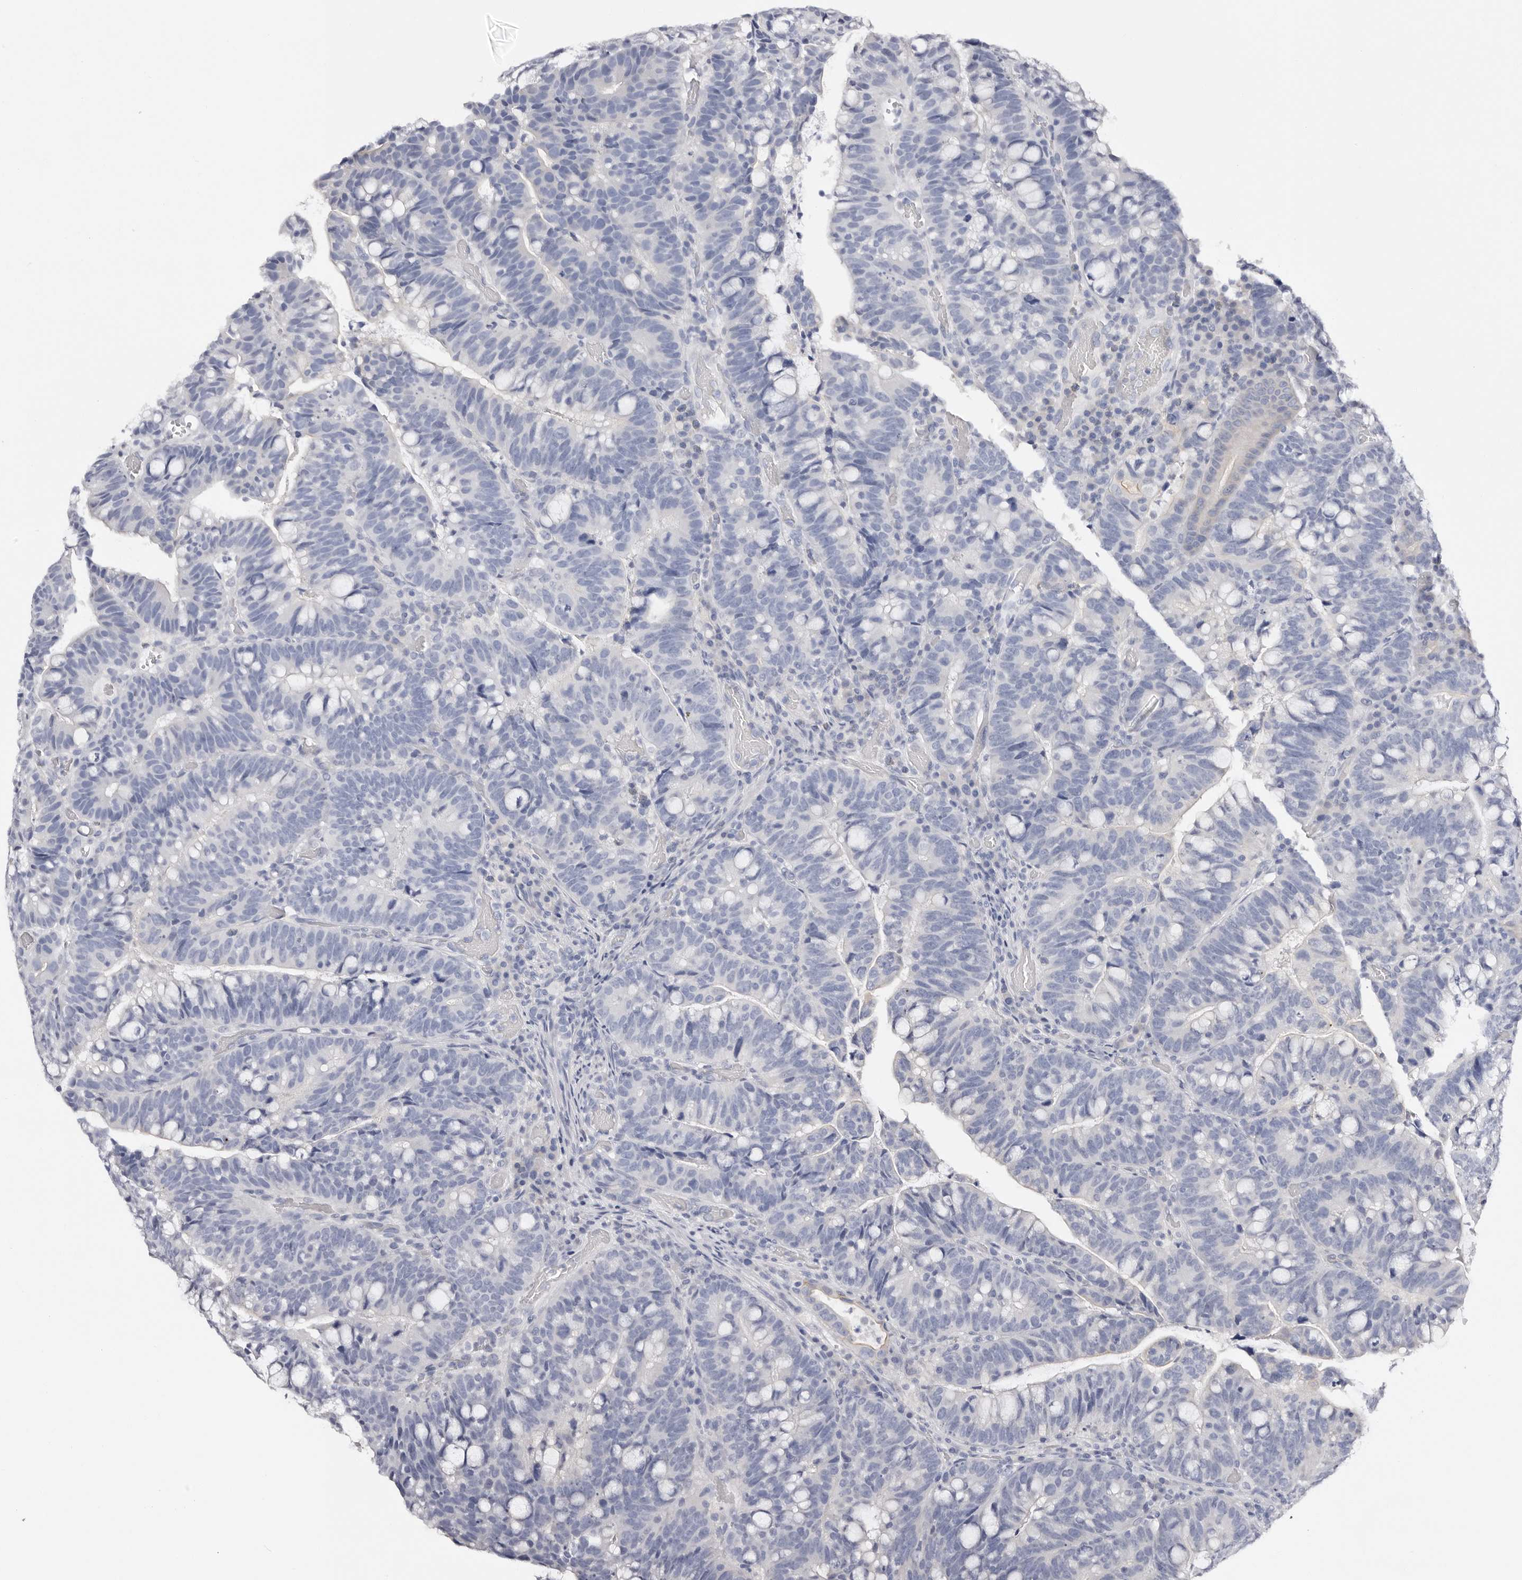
{"staining": {"intensity": "negative", "quantity": "none", "location": "none"}, "tissue": "colorectal cancer", "cell_type": "Tumor cells", "image_type": "cancer", "snomed": [{"axis": "morphology", "description": "Adenocarcinoma, NOS"}, {"axis": "topography", "description": "Colon"}], "caption": "Colorectal cancer was stained to show a protein in brown. There is no significant staining in tumor cells. (Brightfield microscopy of DAB immunohistochemistry at high magnification).", "gene": "ROM1", "patient": {"sex": "female", "age": 66}}